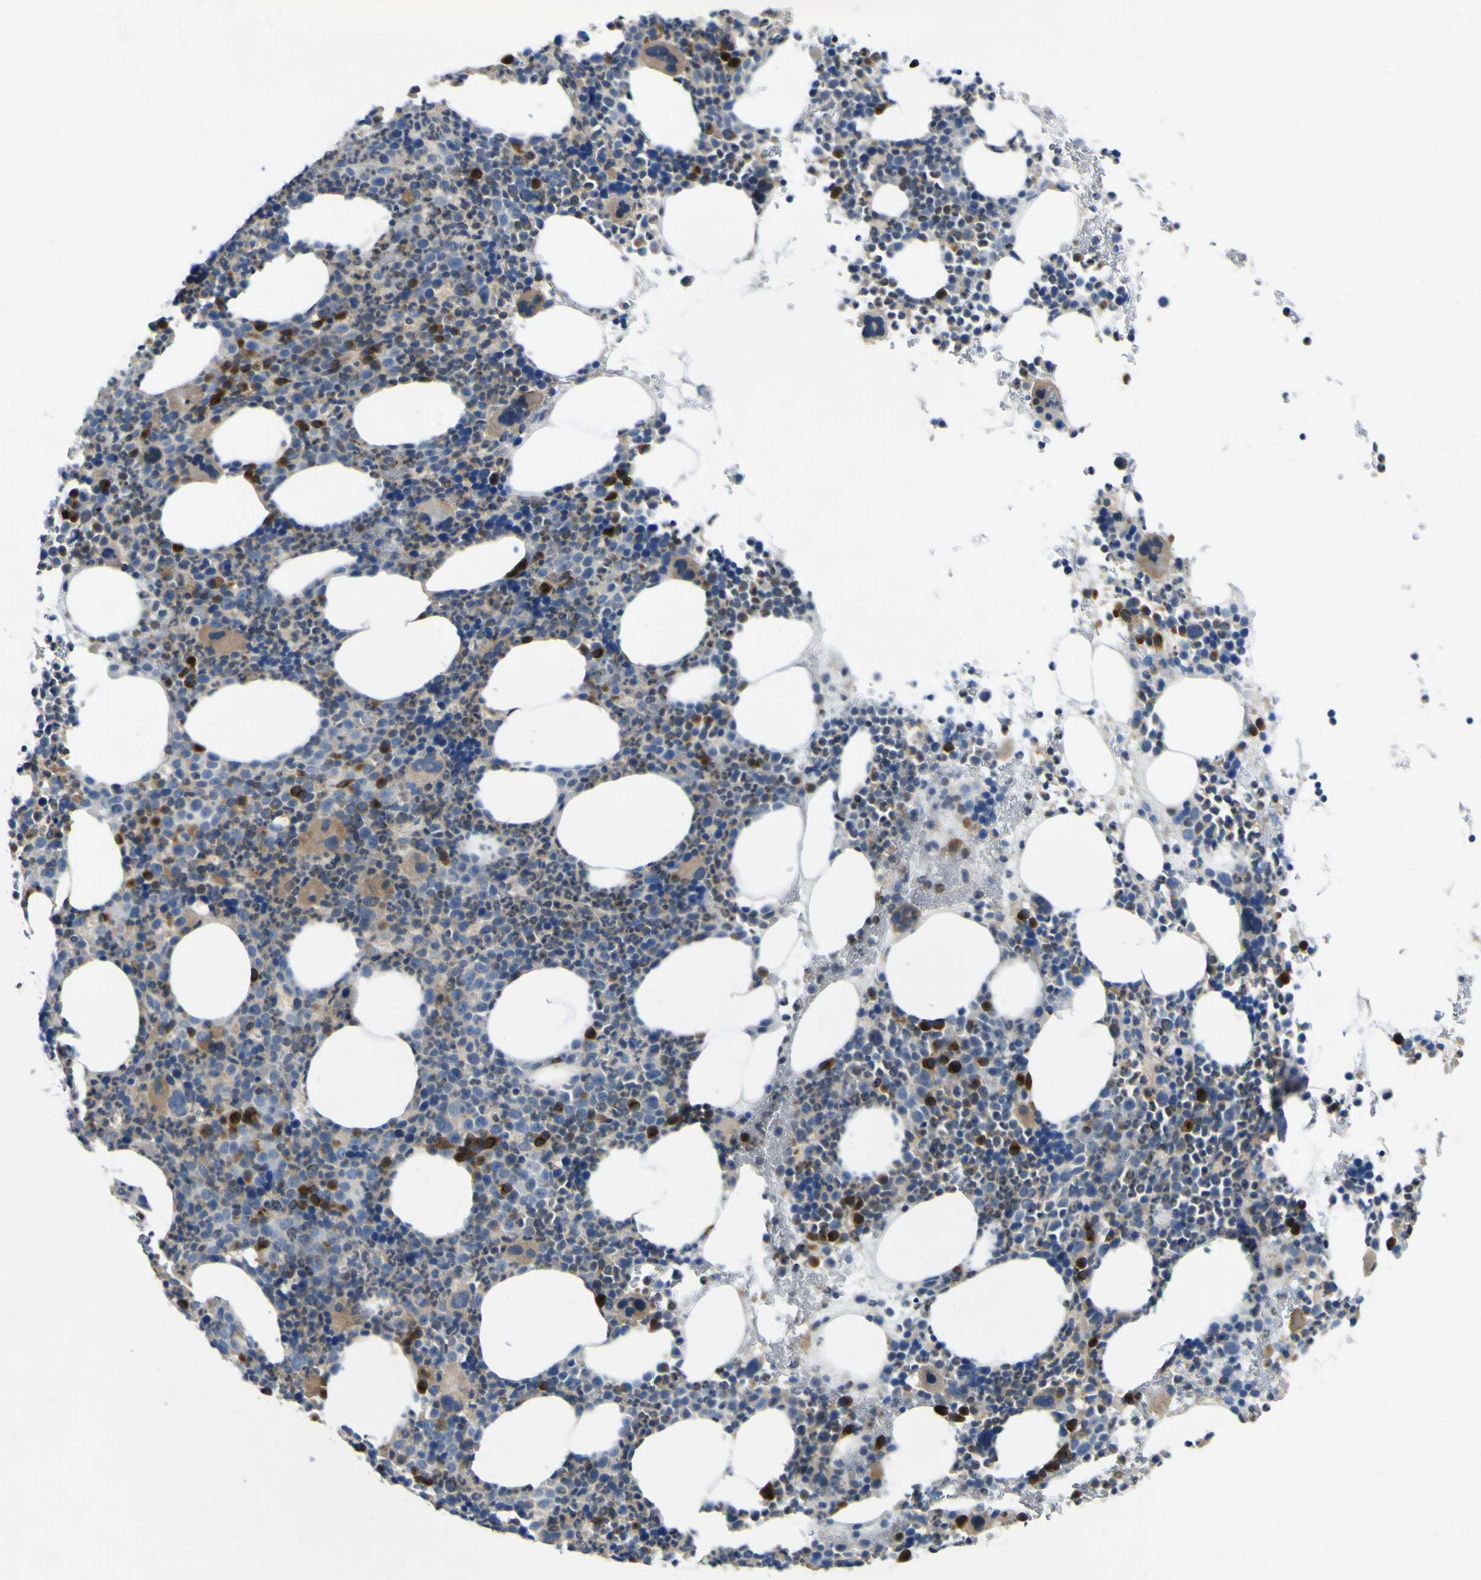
{"staining": {"intensity": "strong", "quantity": "<25%", "location": "cytoplasmic/membranous"}, "tissue": "bone marrow", "cell_type": "Hematopoietic cells", "image_type": "normal", "snomed": [{"axis": "morphology", "description": "Normal tissue, NOS"}, {"axis": "morphology", "description": "Inflammation, NOS"}, {"axis": "topography", "description": "Bone marrow"}], "caption": "Normal bone marrow exhibits strong cytoplasmic/membranous positivity in about <25% of hematopoietic cells, visualized by immunohistochemistry. (Stains: DAB in brown, nuclei in blue, Microscopy: brightfield microscopy at high magnification).", "gene": "EML2", "patient": {"sex": "male", "age": 73}}